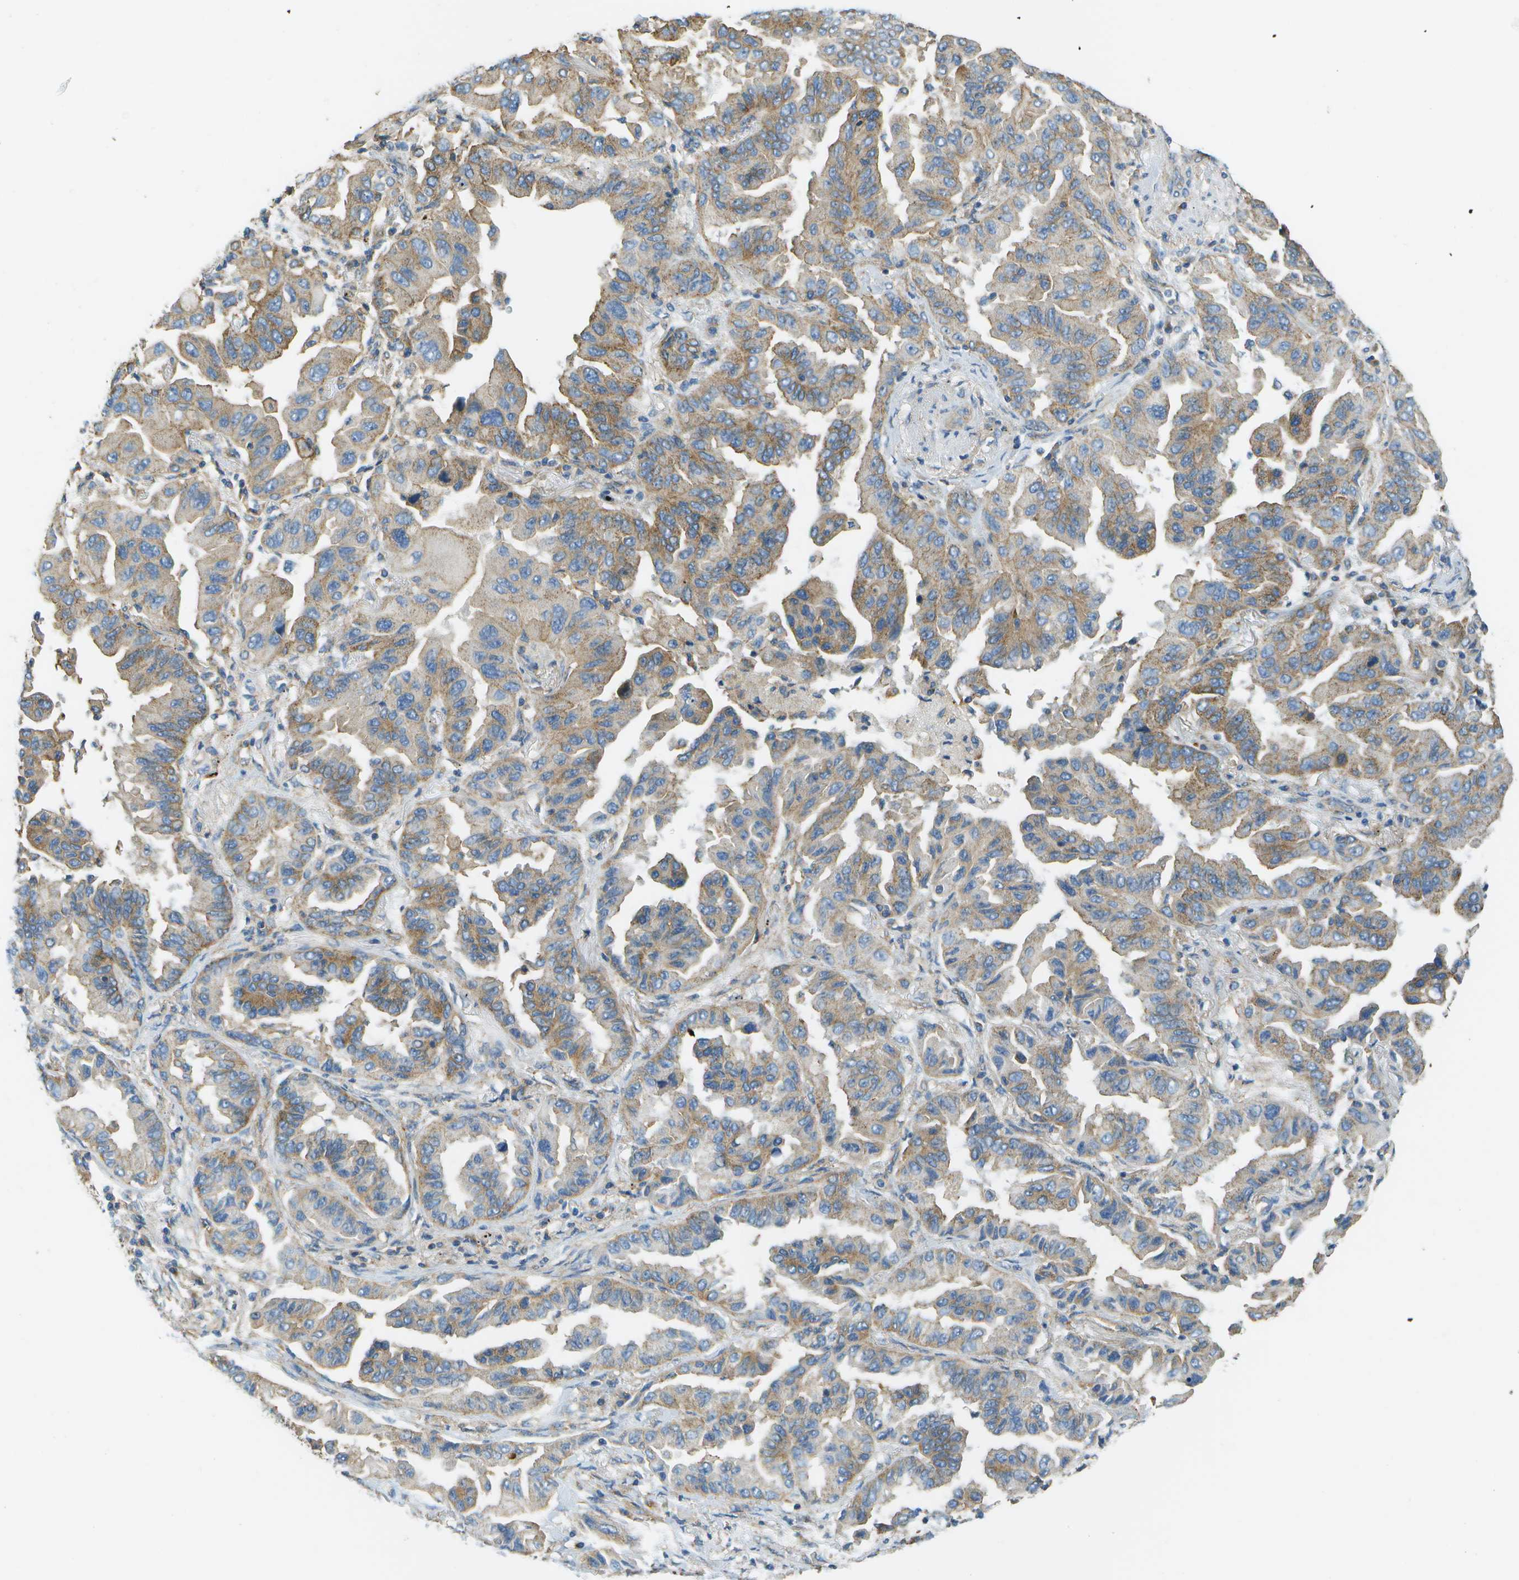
{"staining": {"intensity": "moderate", "quantity": "25%-75%", "location": "cytoplasmic/membranous"}, "tissue": "lung cancer", "cell_type": "Tumor cells", "image_type": "cancer", "snomed": [{"axis": "morphology", "description": "Adenocarcinoma, NOS"}, {"axis": "topography", "description": "Lung"}], "caption": "A photomicrograph of lung cancer stained for a protein shows moderate cytoplasmic/membranous brown staining in tumor cells.", "gene": "CLTC", "patient": {"sex": "female", "age": 65}}